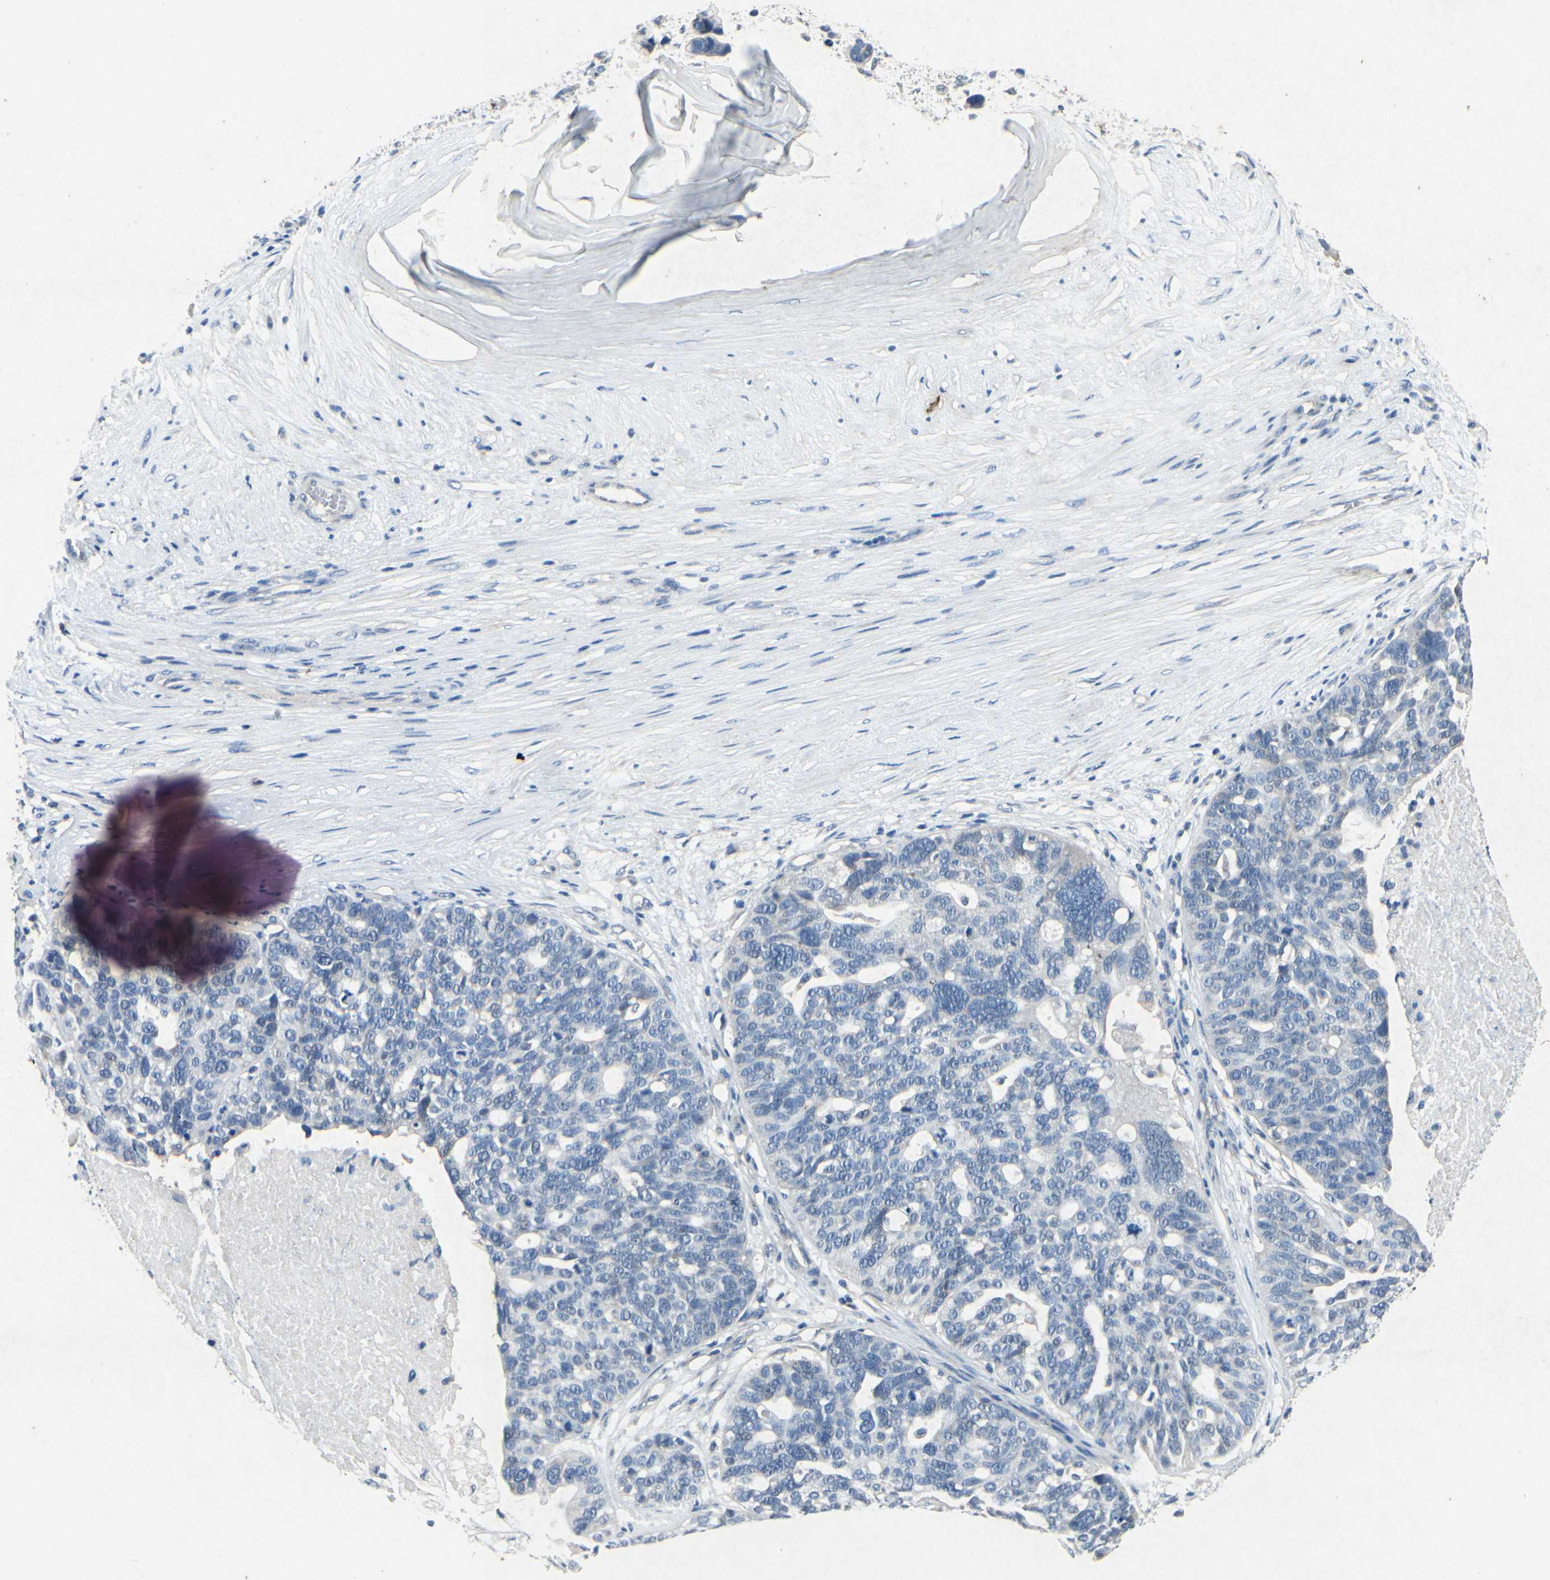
{"staining": {"intensity": "negative", "quantity": "none", "location": "none"}, "tissue": "ovarian cancer", "cell_type": "Tumor cells", "image_type": "cancer", "snomed": [{"axis": "morphology", "description": "Cystadenocarcinoma, serous, NOS"}, {"axis": "topography", "description": "Ovary"}], "caption": "High power microscopy photomicrograph of an immunohistochemistry micrograph of serous cystadenocarcinoma (ovarian), revealing no significant staining in tumor cells.", "gene": "SNAP91", "patient": {"sex": "female", "age": 59}}